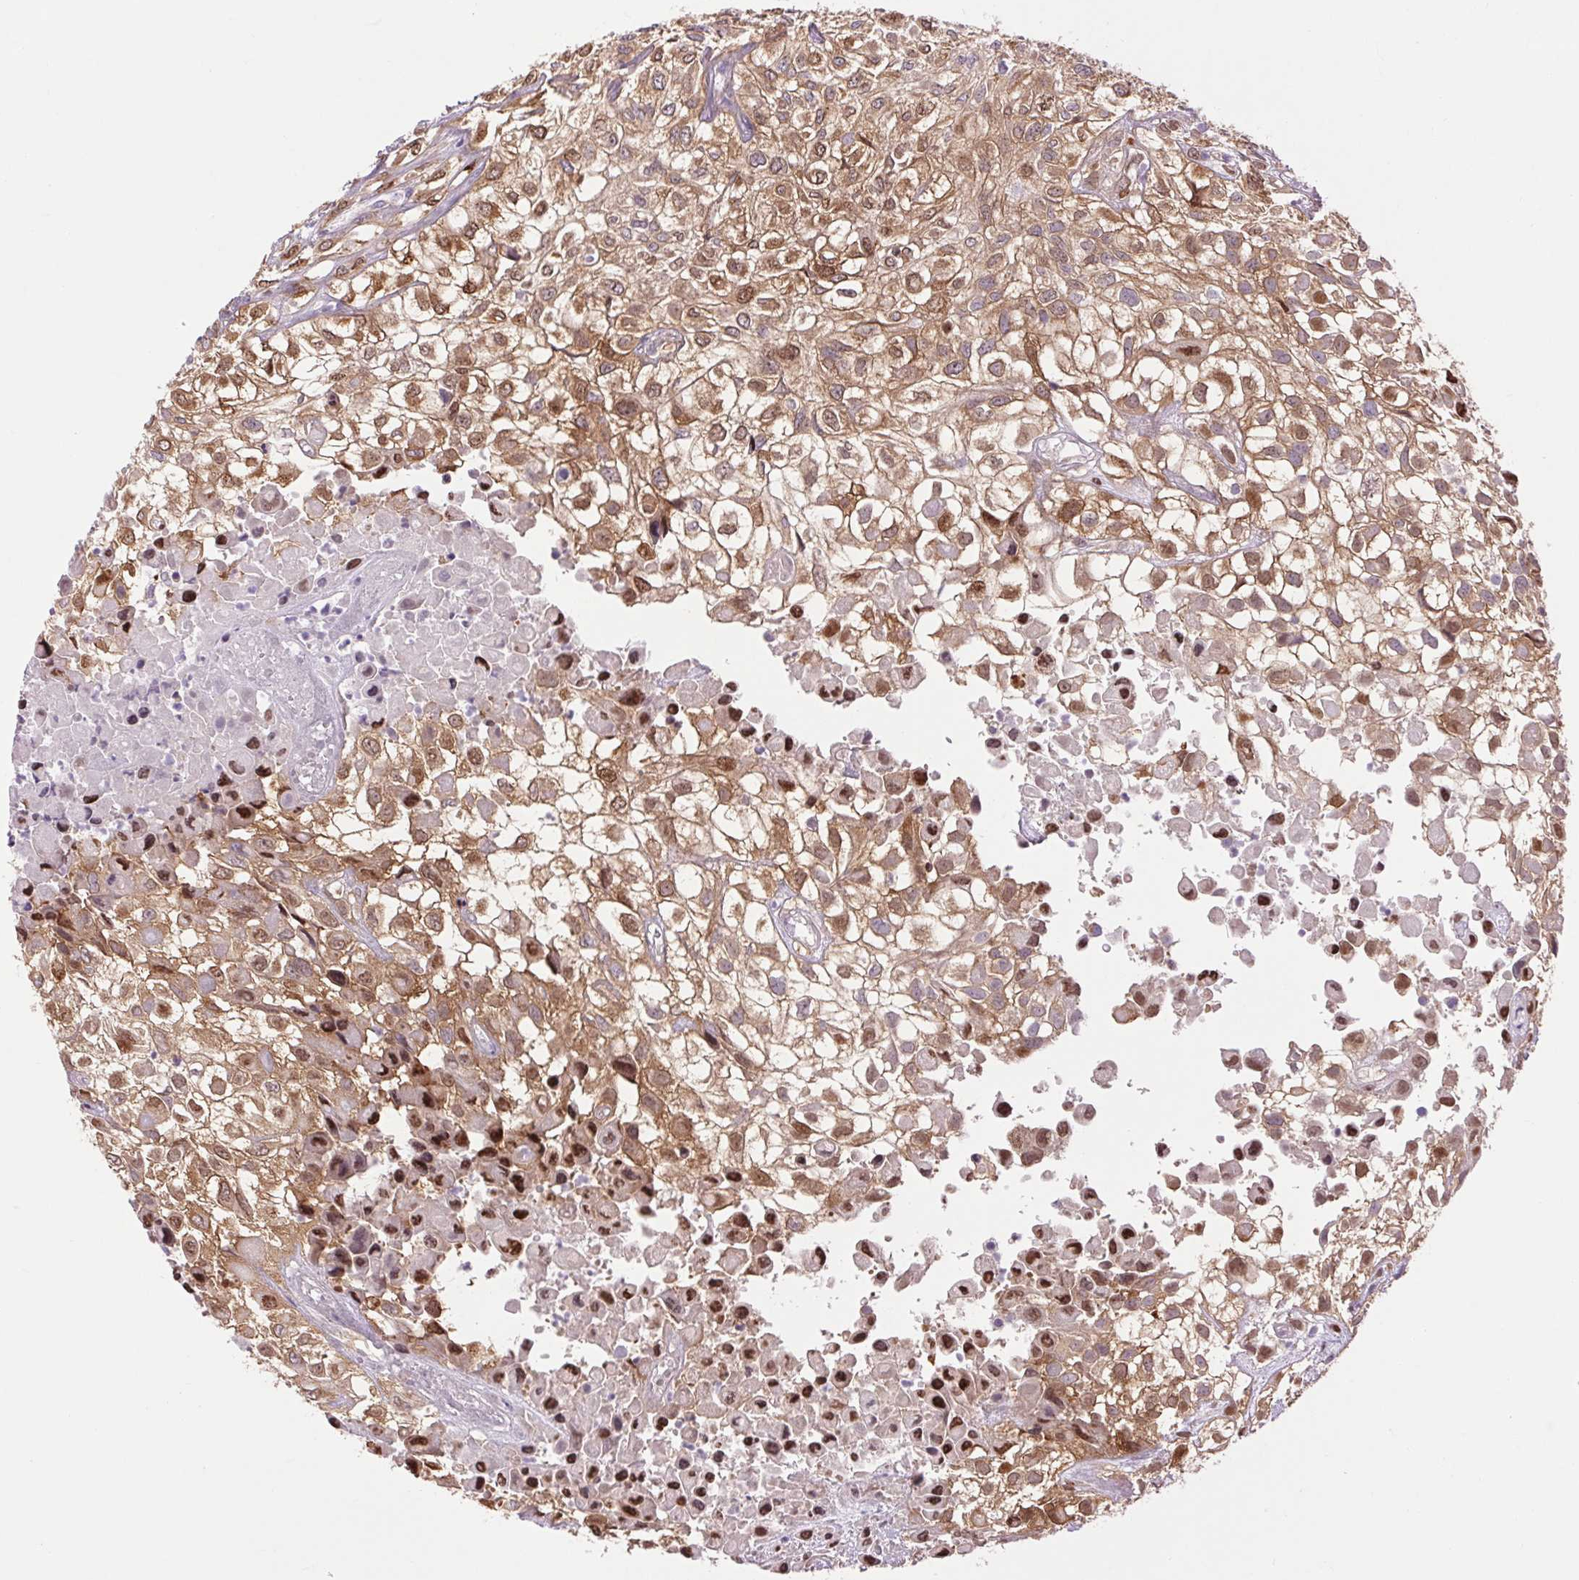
{"staining": {"intensity": "moderate", "quantity": ">75%", "location": "cytoplasmic/membranous"}, "tissue": "urothelial cancer", "cell_type": "Tumor cells", "image_type": "cancer", "snomed": [{"axis": "morphology", "description": "Urothelial carcinoma, High grade"}, {"axis": "topography", "description": "Urinary bladder"}], "caption": "Protein expression analysis of human high-grade urothelial carcinoma reveals moderate cytoplasmic/membranous positivity in approximately >75% of tumor cells.", "gene": "SOWAHC", "patient": {"sex": "male", "age": 56}}